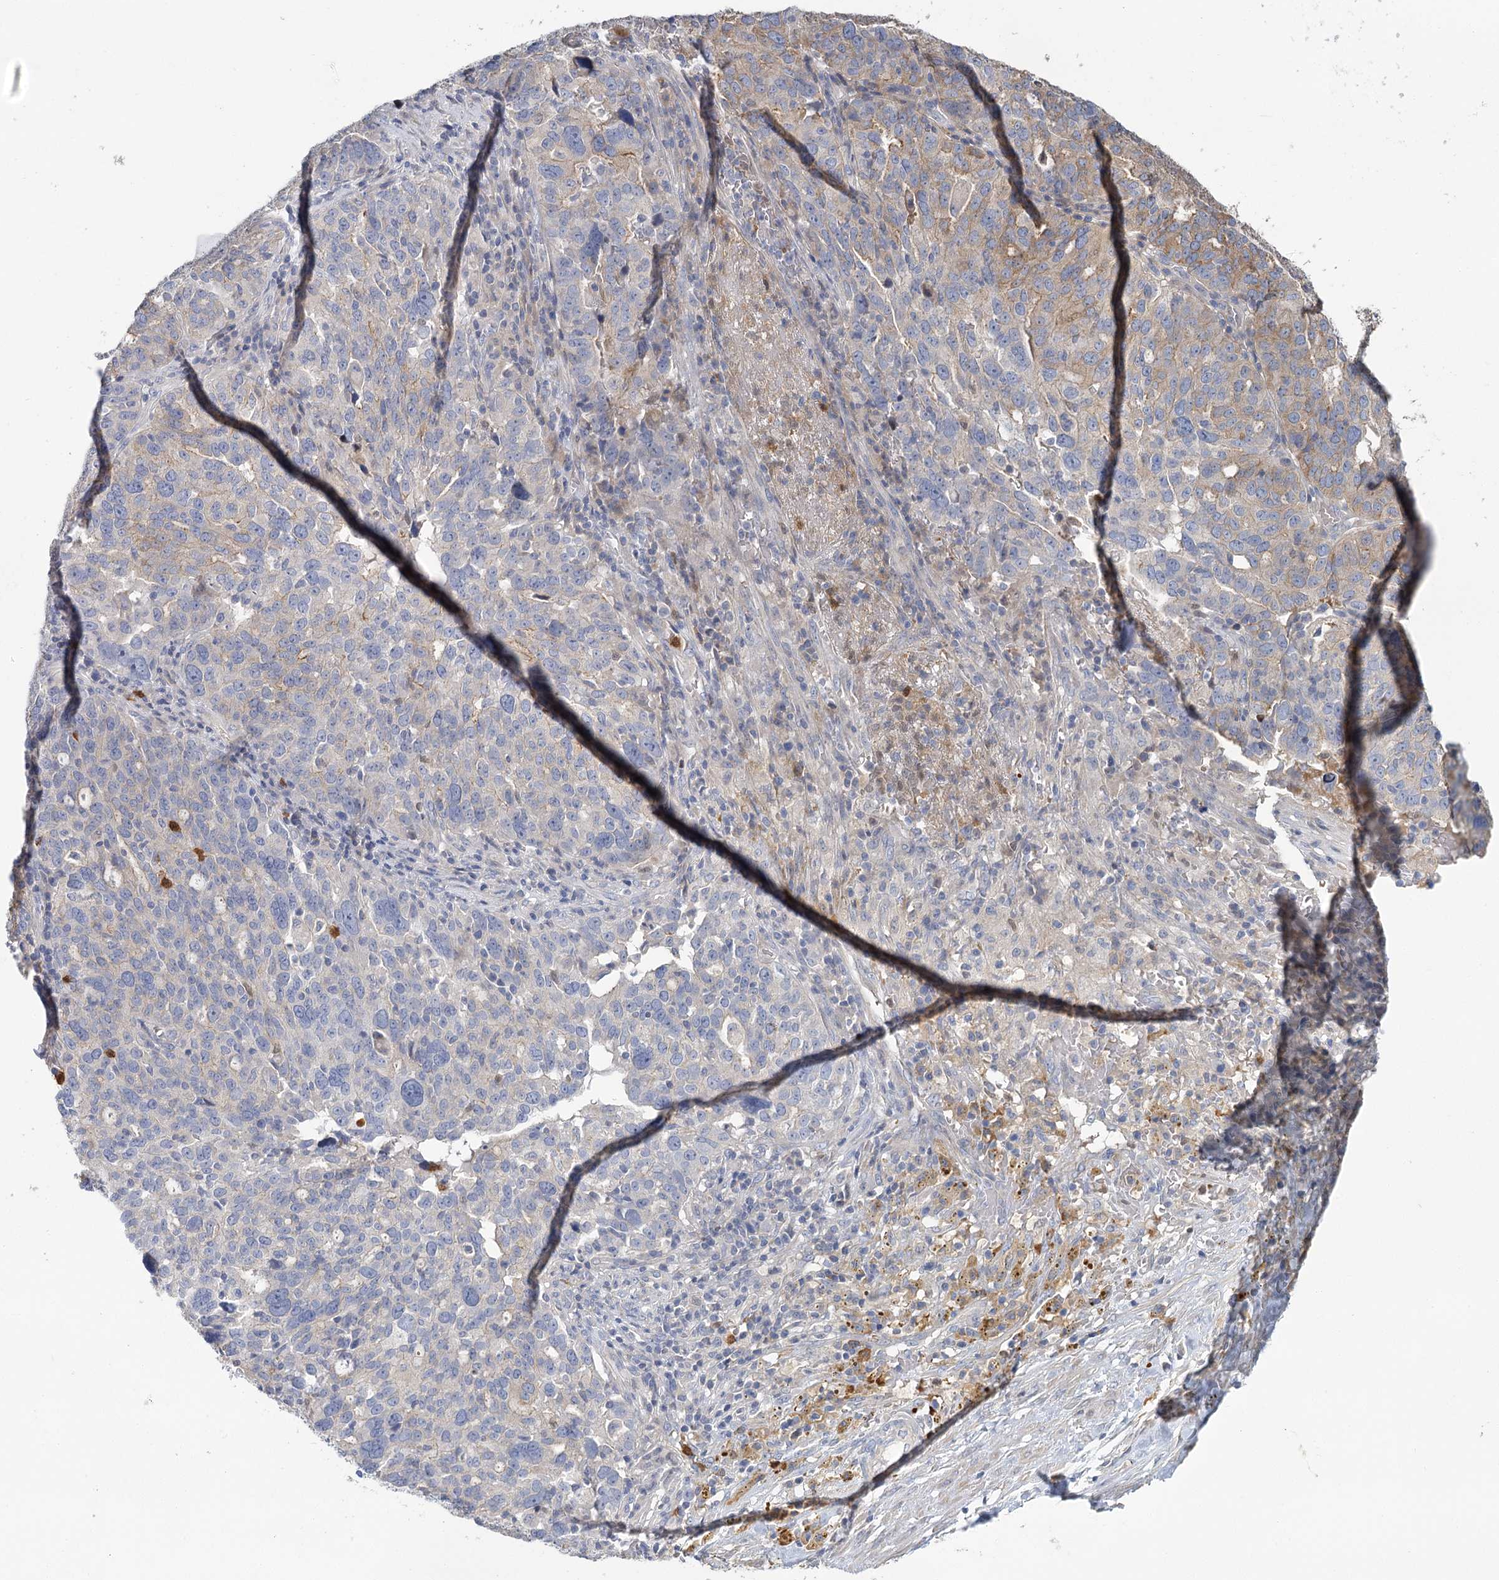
{"staining": {"intensity": "weak", "quantity": "<25%", "location": "cytoplasmic/membranous"}, "tissue": "ovarian cancer", "cell_type": "Tumor cells", "image_type": "cancer", "snomed": [{"axis": "morphology", "description": "Cystadenocarcinoma, serous, NOS"}, {"axis": "topography", "description": "Ovary"}], "caption": "High magnification brightfield microscopy of ovarian cancer (serous cystadenocarcinoma) stained with DAB (3,3'-diaminobenzidine) (brown) and counterstained with hematoxylin (blue): tumor cells show no significant expression.", "gene": "EPB41L5", "patient": {"sex": "female", "age": 59}}